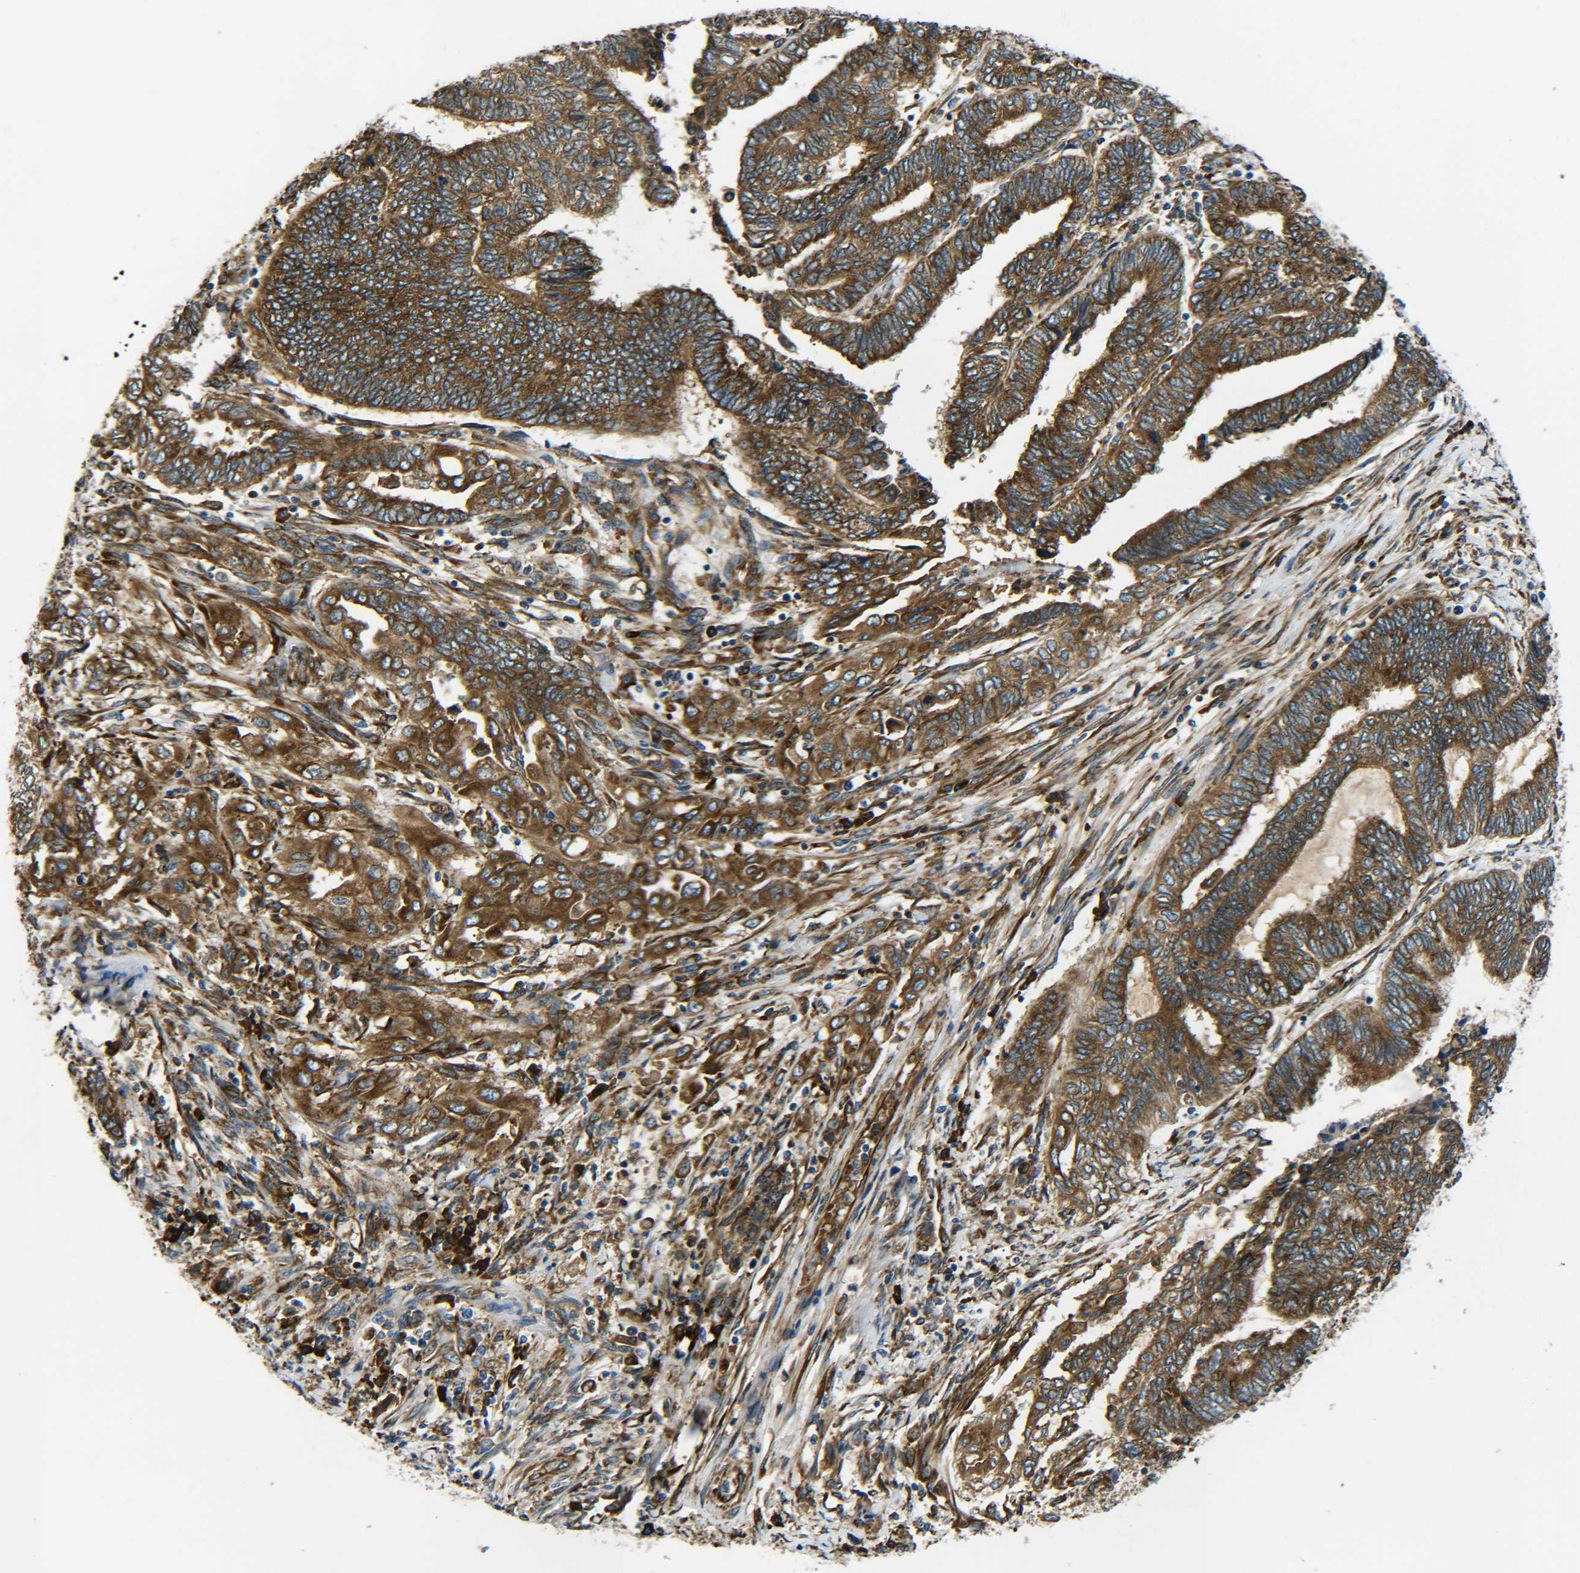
{"staining": {"intensity": "strong", "quantity": ">75%", "location": "cytoplasmic/membranous"}, "tissue": "endometrial cancer", "cell_type": "Tumor cells", "image_type": "cancer", "snomed": [{"axis": "morphology", "description": "Adenocarcinoma, NOS"}, {"axis": "topography", "description": "Uterus"}, {"axis": "topography", "description": "Endometrium"}], "caption": "Immunohistochemistry staining of endometrial cancer, which shows high levels of strong cytoplasmic/membranous expression in about >75% of tumor cells indicating strong cytoplasmic/membranous protein positivity. The staining was performed using DAB (brown) for protein detection and nuclei were counterstained in hematoxylin (blue).", "gene": "PREB", "patient": {"sex": "female", "age": 70}}